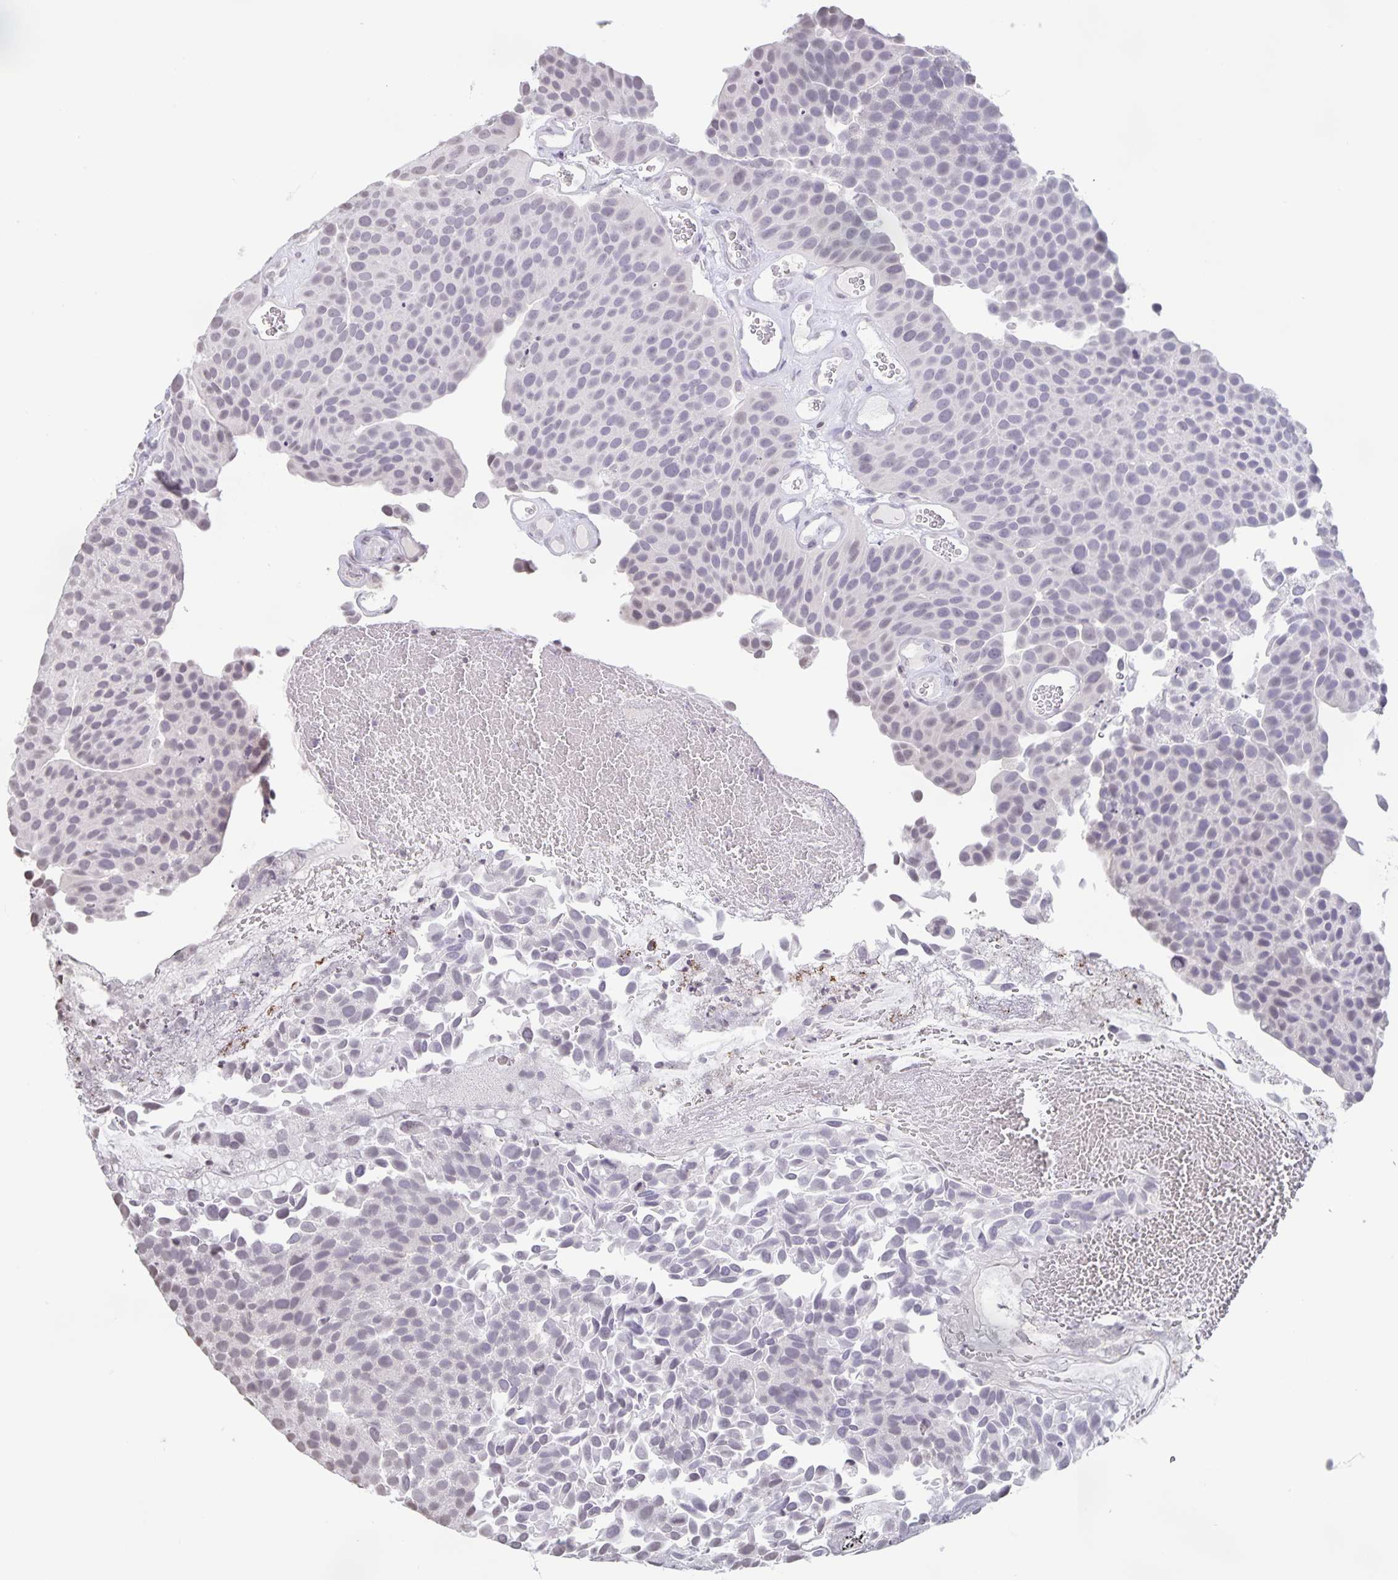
{"staining": {"intensity": "negative", "quantity": "none", "location": "none"}, "tissue": "urothelial cancer", "cell_type": "Tumor cells", "image_type": "cancer", "snomed": [{"axis": "morphology", "description": "Urothelial carcinoma, Low grade"}, {"axis": "topography", "description": "Urinary bladder"}], "caption": "An IHC micrograph of urothelial cancer is shown. There is no staining in tumor cells of urothelial cancer. (Stains: DAB immunohistochemistry with hematoxylin counter stain, Microscopy: brightfield microscopy at high magnification).", "gene": "AQP4", "patient": {"sex": "female", "age": 69}}